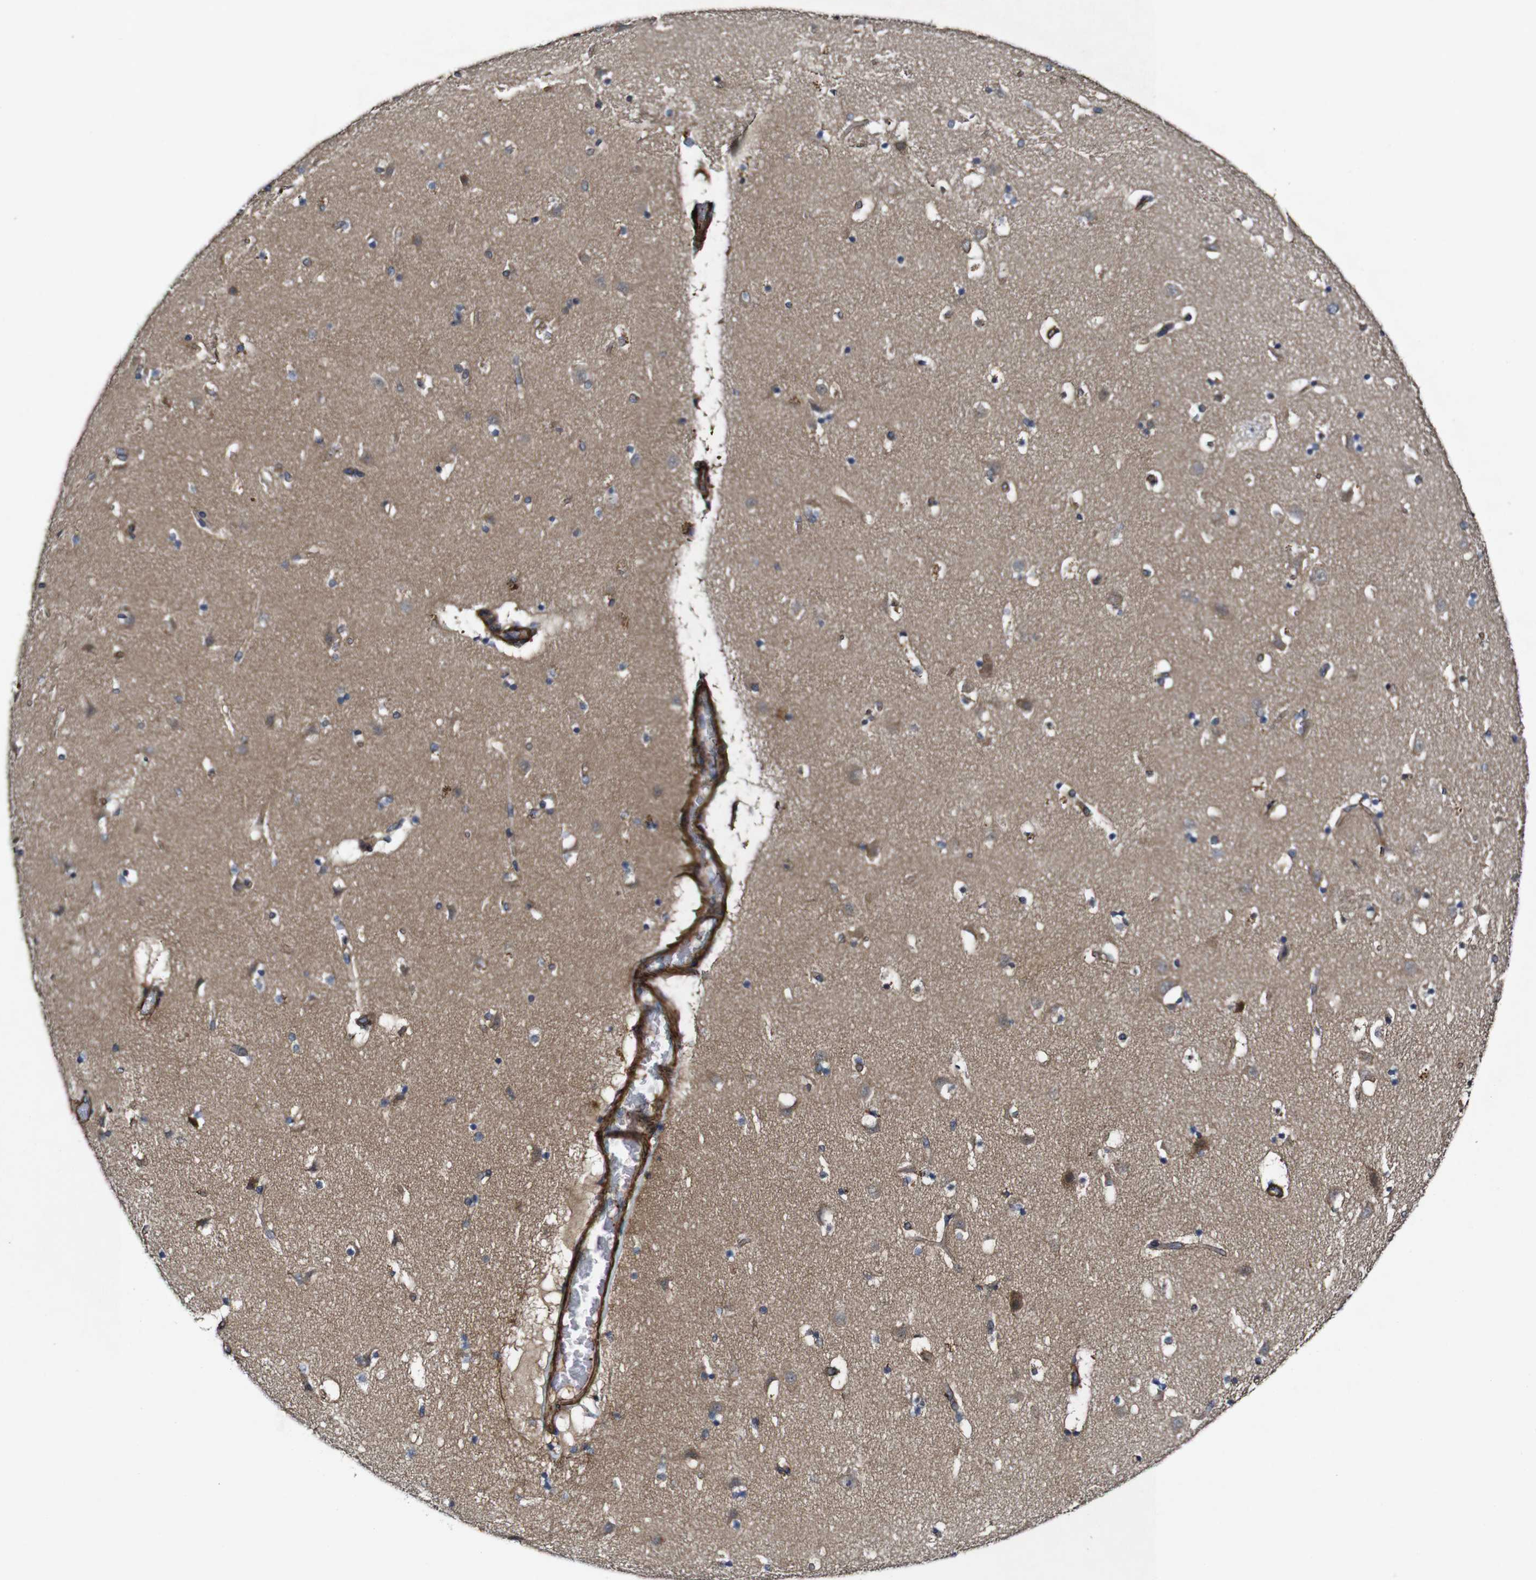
{"staining": {"intensity": "moderate", "quantity": "<25%", "location": "cytoplasmic/membranous"}, "tissue": "caudate", "cell_type": "Glial cells", "image_type": "normal", "snomed": [{"axis": "morphology", "description": "Normal tissue, NOS"}, {"axis": "topography", "description": "Lateral ventricle wall"}], "caption": "IHC of benign caudate exhibits low levels of moderate cytoplasmic/membranous positivity in about <25% of glial cells. The staining was performed using DAB to visualize the protein expression in brown, while the nuclei were stained in blue with hematoxylin (Magnification: 20x).", "gene": "GSDME", "patient": {"sex": "male", "age": 45}}